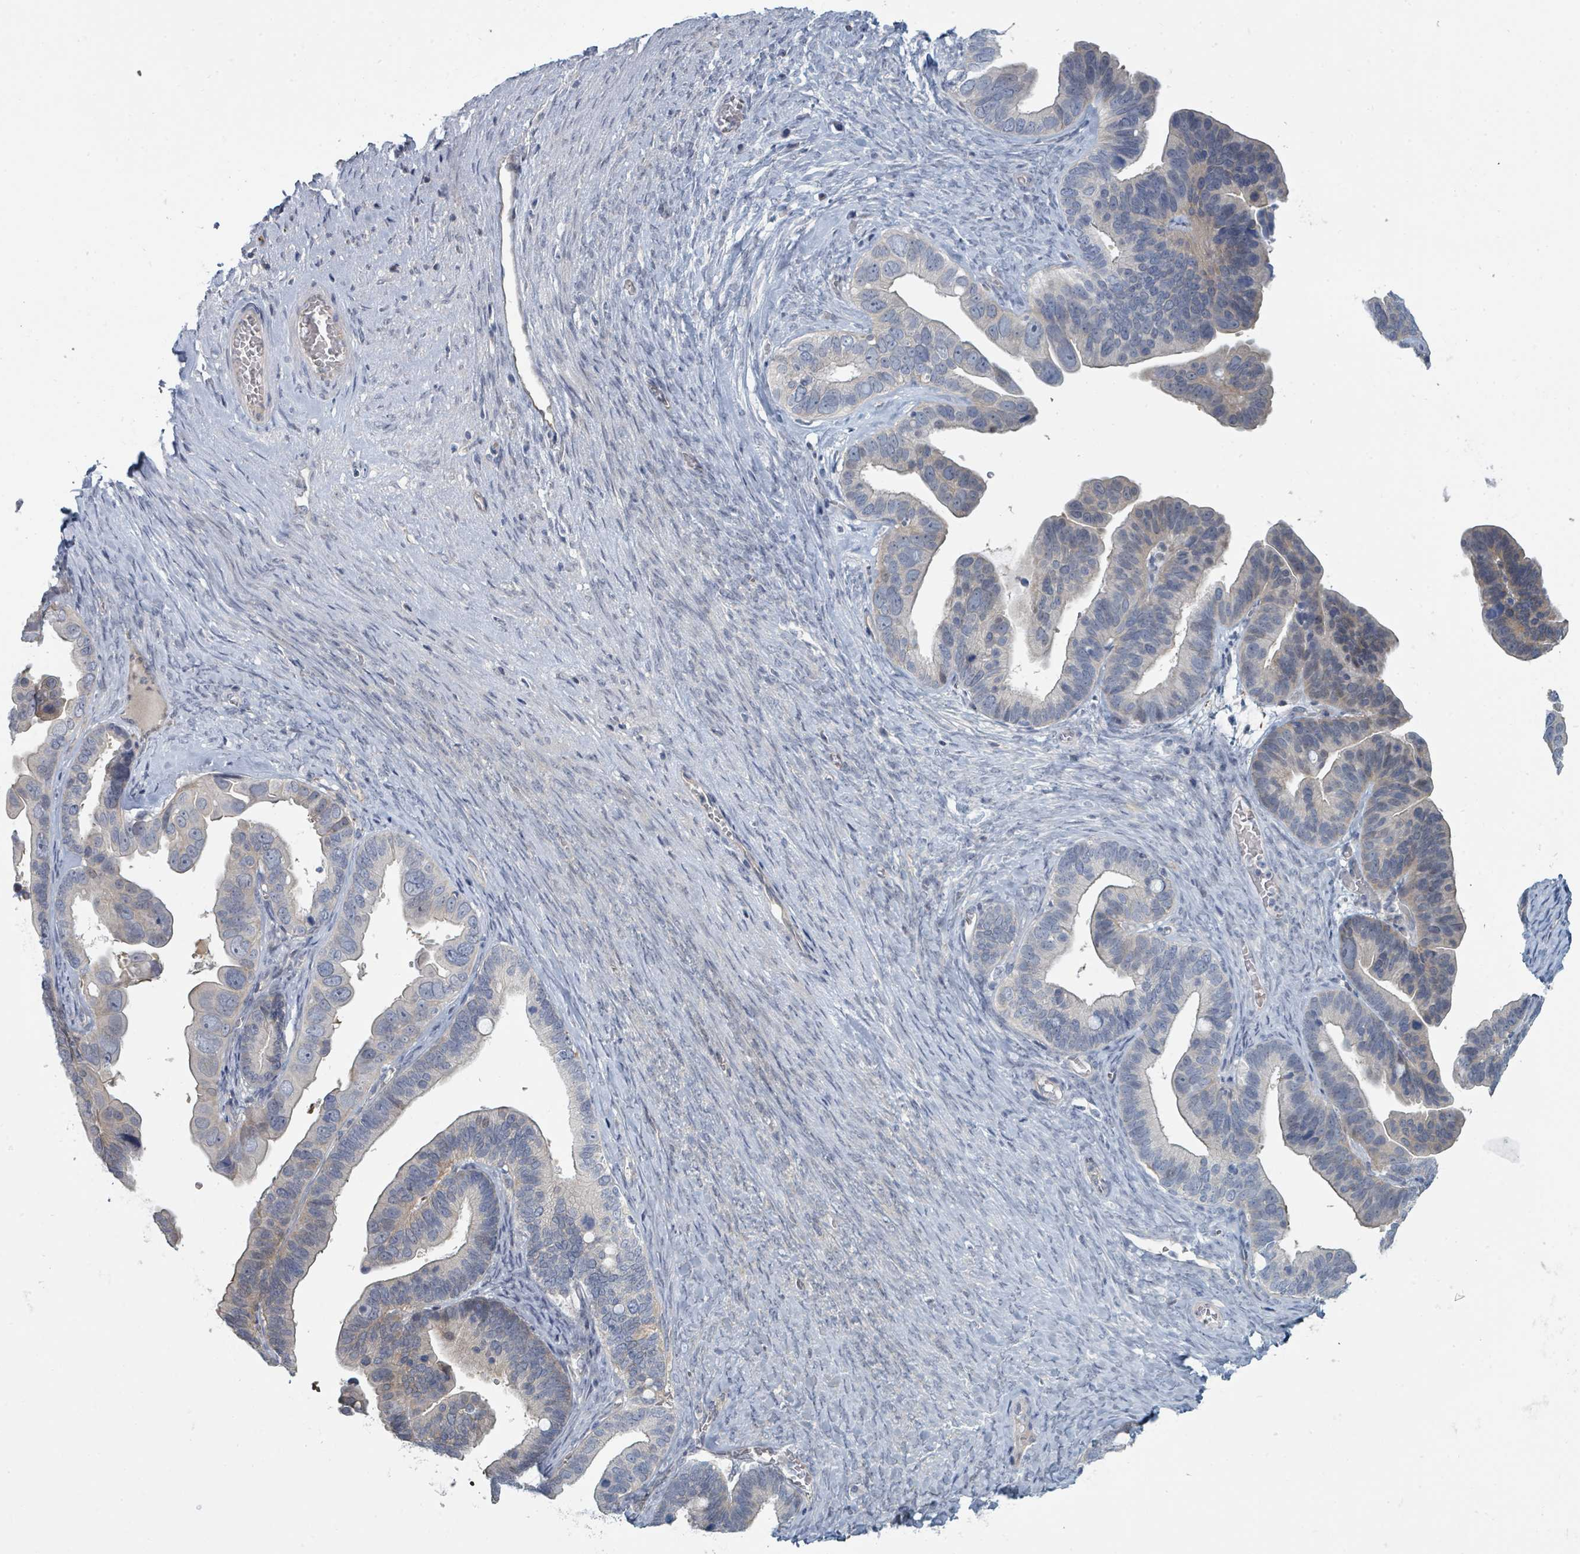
{"staining": {"intensity": "weak", "quantity": "<25%", "location": "cytoplasmic/membranous"}, "tissue": "ovarian cancer", "cell_type": "Tumor cells", "image_type": "cancer", "snomed": [{"axis": "morphology", "description": "Cystadenocarcinoma, serous, NOS"}, {"axis": "topography", "description": "Ovary"}], "caption": "IHC micrograph of human serous cystadenocarcinoma (ovarian) stained for a protein (brown), which exhibits no positivity in tumor cells.", "gene": "SLC25A45", "patient": {"sex": "female", "age": 56}}